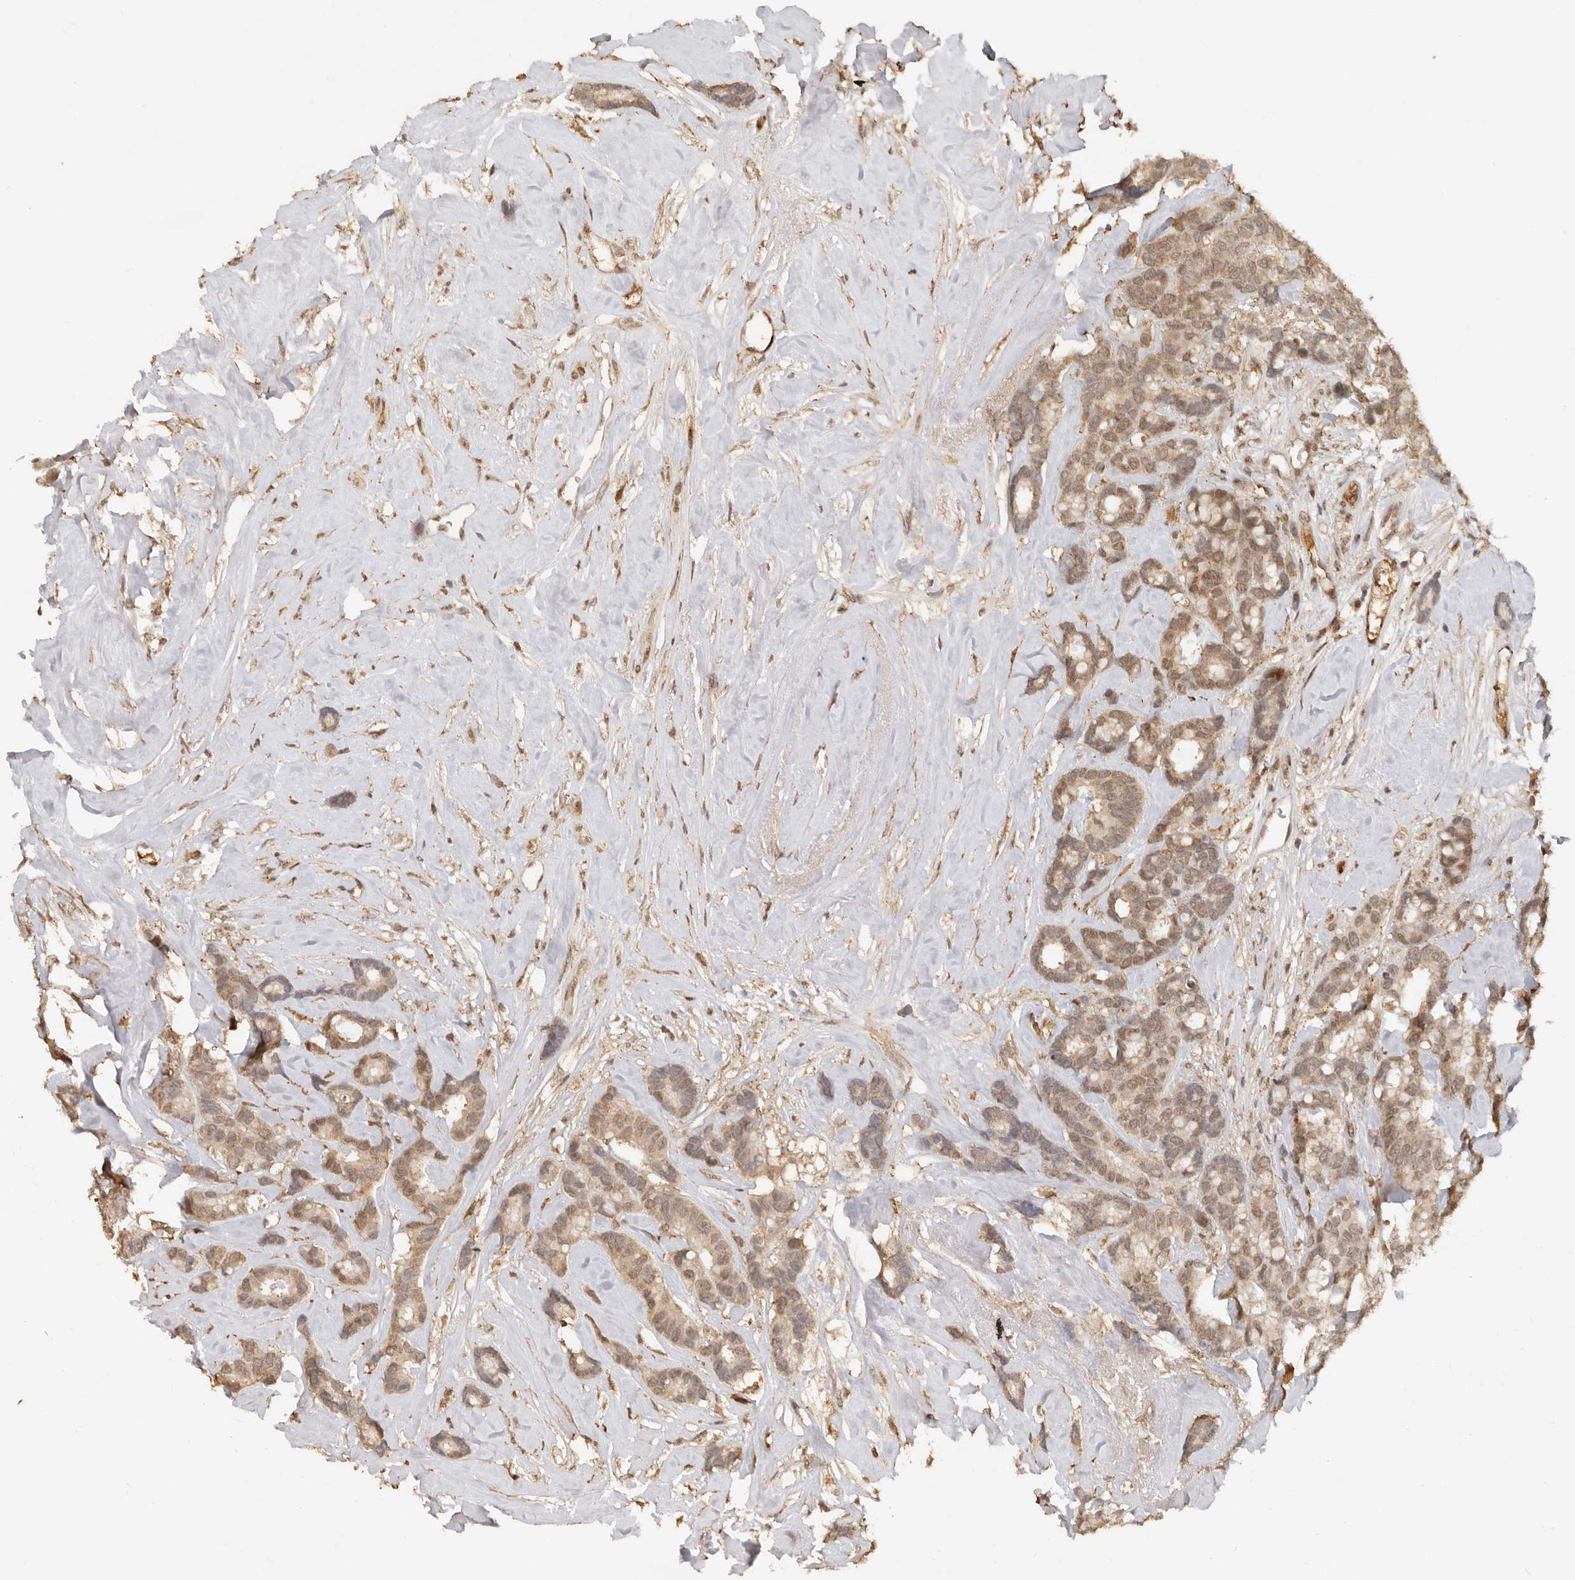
{"staining": {"intensity": "moderate", "quantity": ">75%", "location": "nuclear"}, "tissue": "breast cancer", "cell_type": "Tumor cells", "image_type": "cancer", "snomed": [{"axis": "morphology", "description": "Duct carcinoma"}, {"axis": "topography", "description": "Breast"}], "caption": "About >75% of tumor cells in intraductal carcinoma (breast) reveal moderate nuclear protein expression as visualized by brown immunohistochemical staining.", "gene": "NPAS2", "patient": {"sex": "female", "age": 87}}